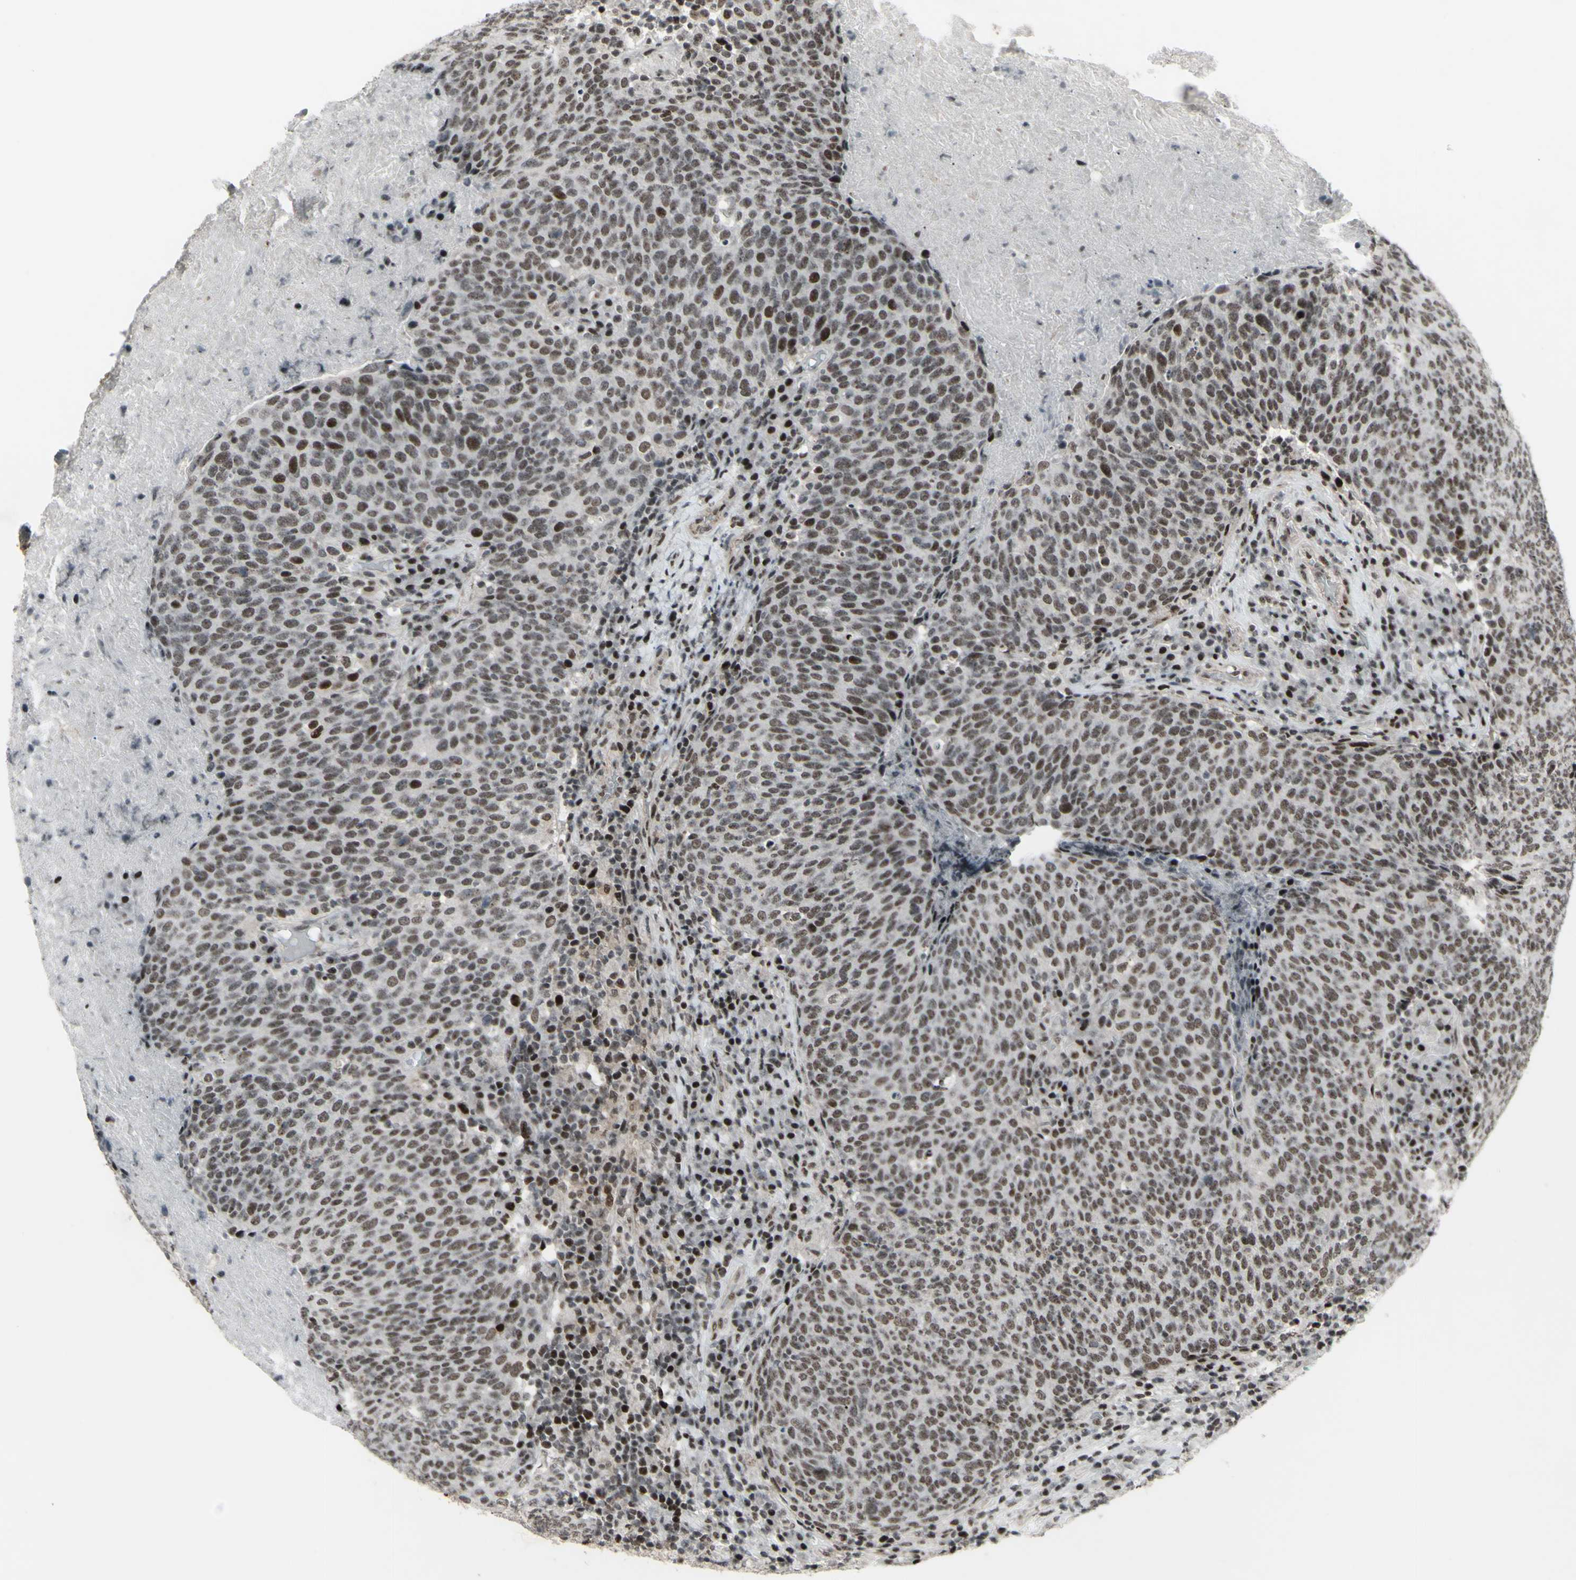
{"staining": {"intensity": "moderate", "quantity": "25%-75%", "location": "nuclear"}, "tissue": "head and neck cancer", "cell_type": "Tumor cells", "image_type": "cancer", "snomed": [{"axis": "morphology", "description": "Squamous cell carcinoma, NOS"}, {"axis": "morphology", "description": "Squamous cell carcinoma, metastatic, NOS"}, {"axis": "topography", "description": "Lymph node"}, {"axis": "topography", "description": "Head-Neck"}], "caption": "The immunohistochemical stain labels moderate nuclear expression in tumor cells of head and neck metastatic squamous cell carcinoma tissue.", "gene": "SUPT6H", "patient": {"sex": "male", "age": 62}}